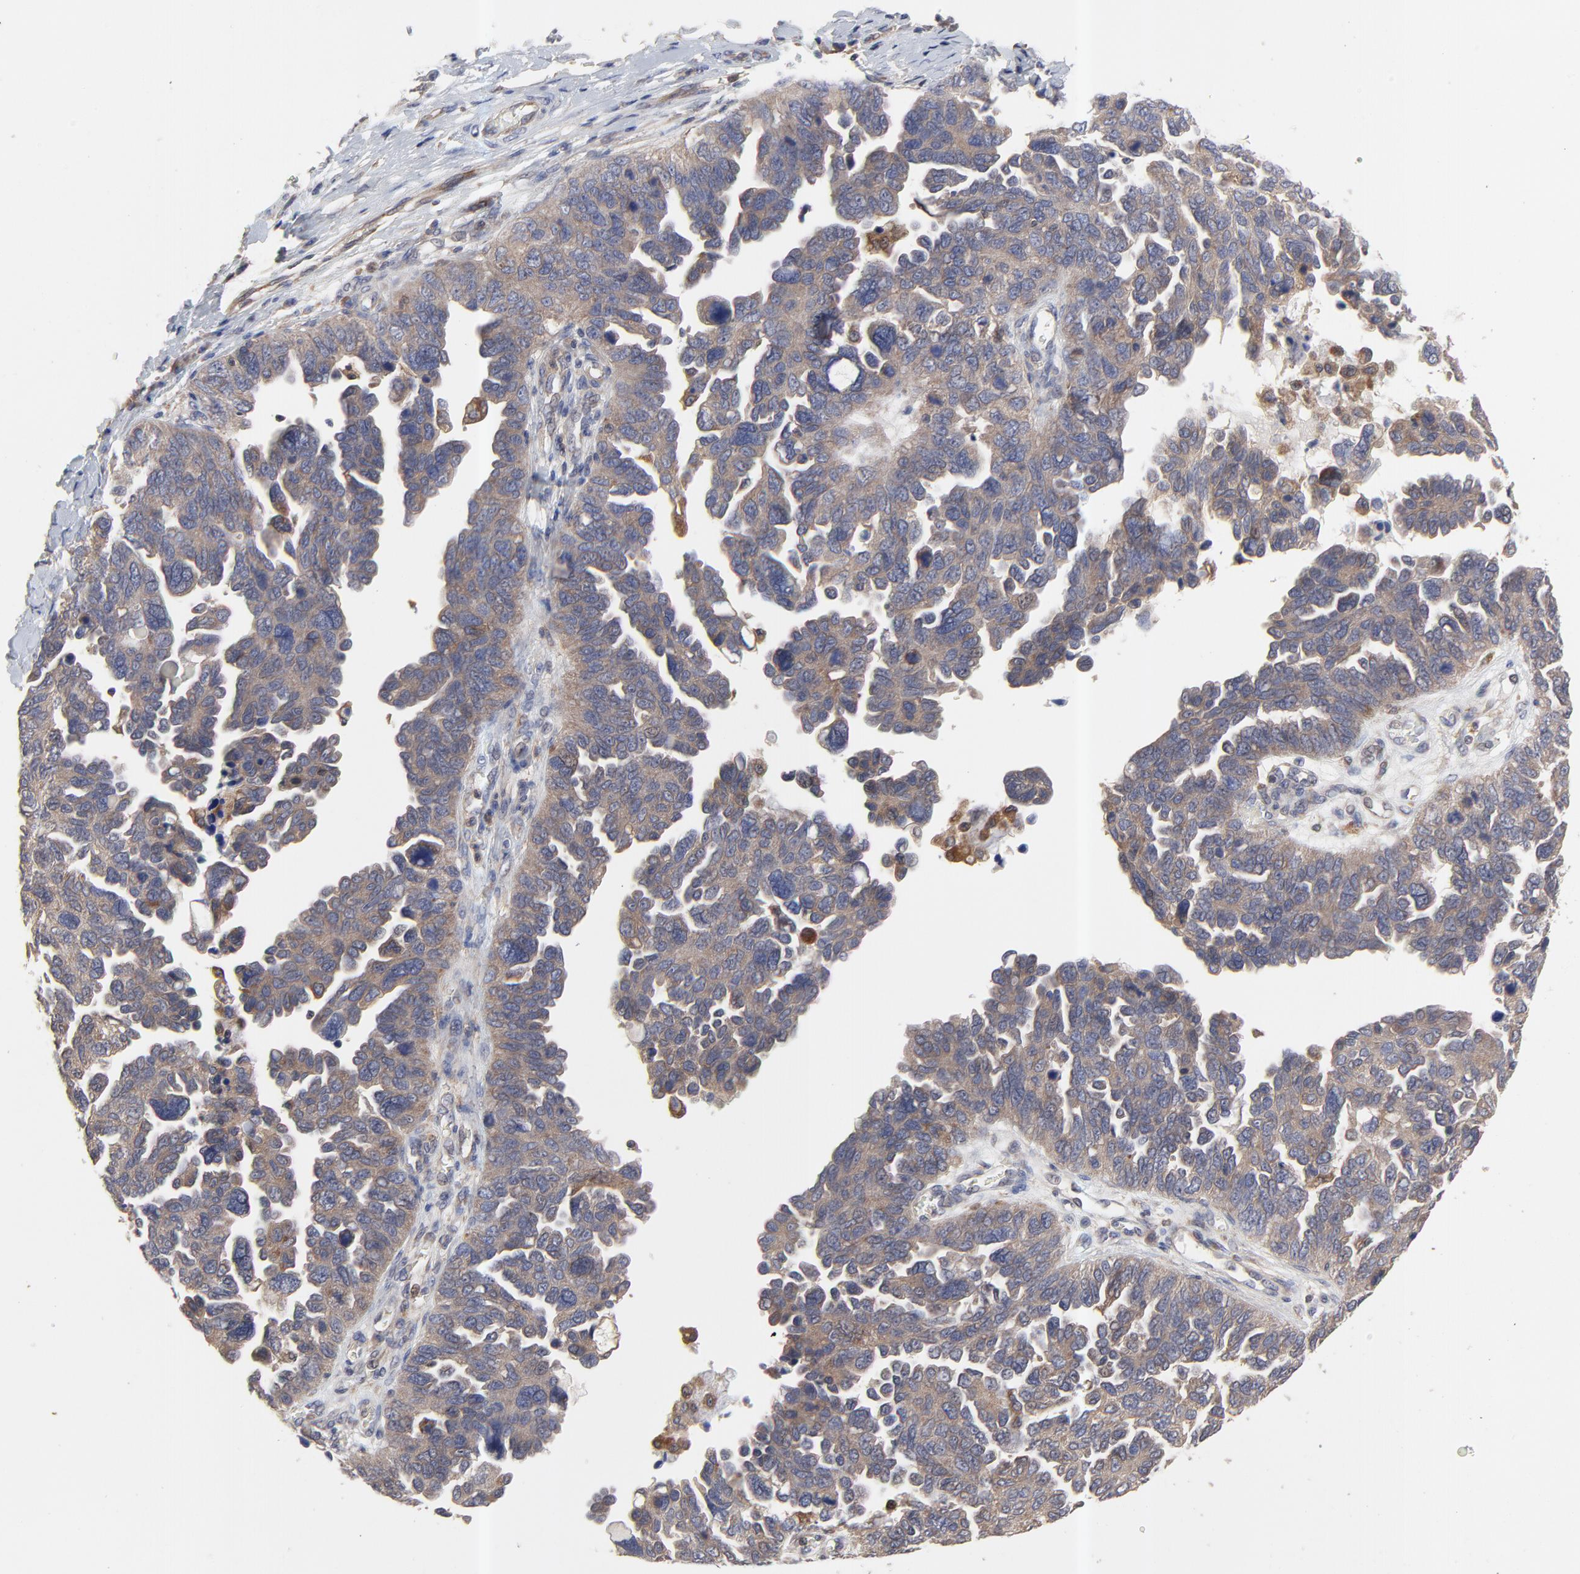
{"staining": {"intensity": "moderate", "quantity": ">75%", "location": "cytoplasmic/membranous"}, "tissue": "ovarian cancer", "cell_type": "Tumor cells", "image_type": "cancer", "snomed": [{"axis": "morphology", "description": "Cystadenocarcinoma, serous, NOS"}, {"axis": "topography", "description": "Ovary"}], "caption": "Moderate cytoplasmic/membranous protein staining is identified in approximately >75% of tumor cells in ovarian cancer (serous cystadenocarcinoma).", "gene": "RAB9A", "patient": {"sex": "female", "age": 64}}